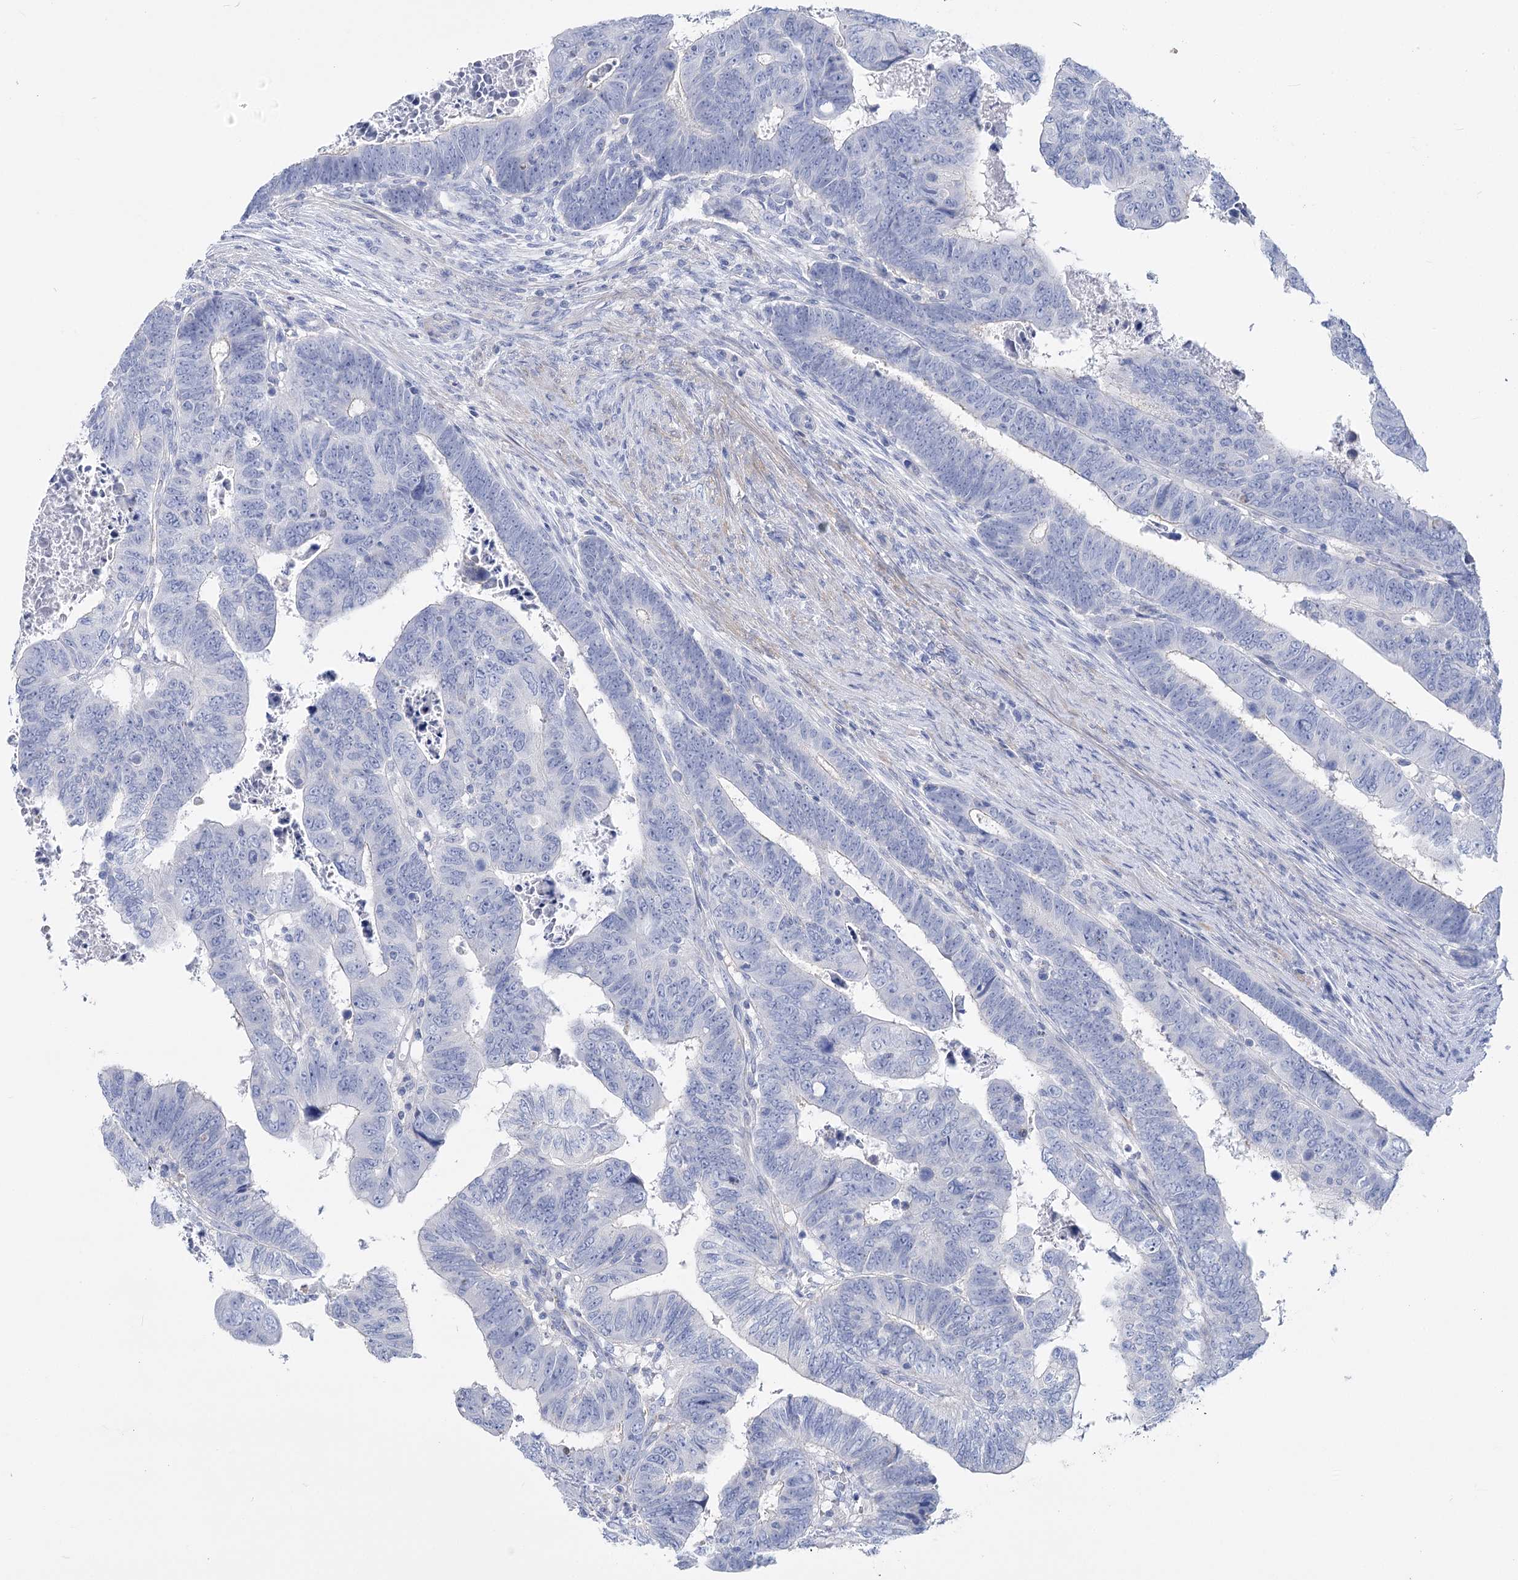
{"staining": {"intensity": "negative", "quantity": "none", "location": "none"}, "tissue": "colorectal cancer", "cell_type": "Tumor cells", "image_type": "cancer", "snomed": [{"axis": "morphology", "description": "Normal tissue, NOS"}, {"axis": "morphology", "description": "Adenocarcinoma, NOS"}, {"axis": "topography", "description": "Rectum"}], "caption": "Immunohistochemistry (IHC) photomicrograph of neoplastic tissue: human colorectal adenocarcinoma stained with DAB (3,3'-diaminobenzidine) exhibits no significant protein staining in tumor cells.", "gene": "PCDHA1", "patient": {"sex": "female", "age": 65}}